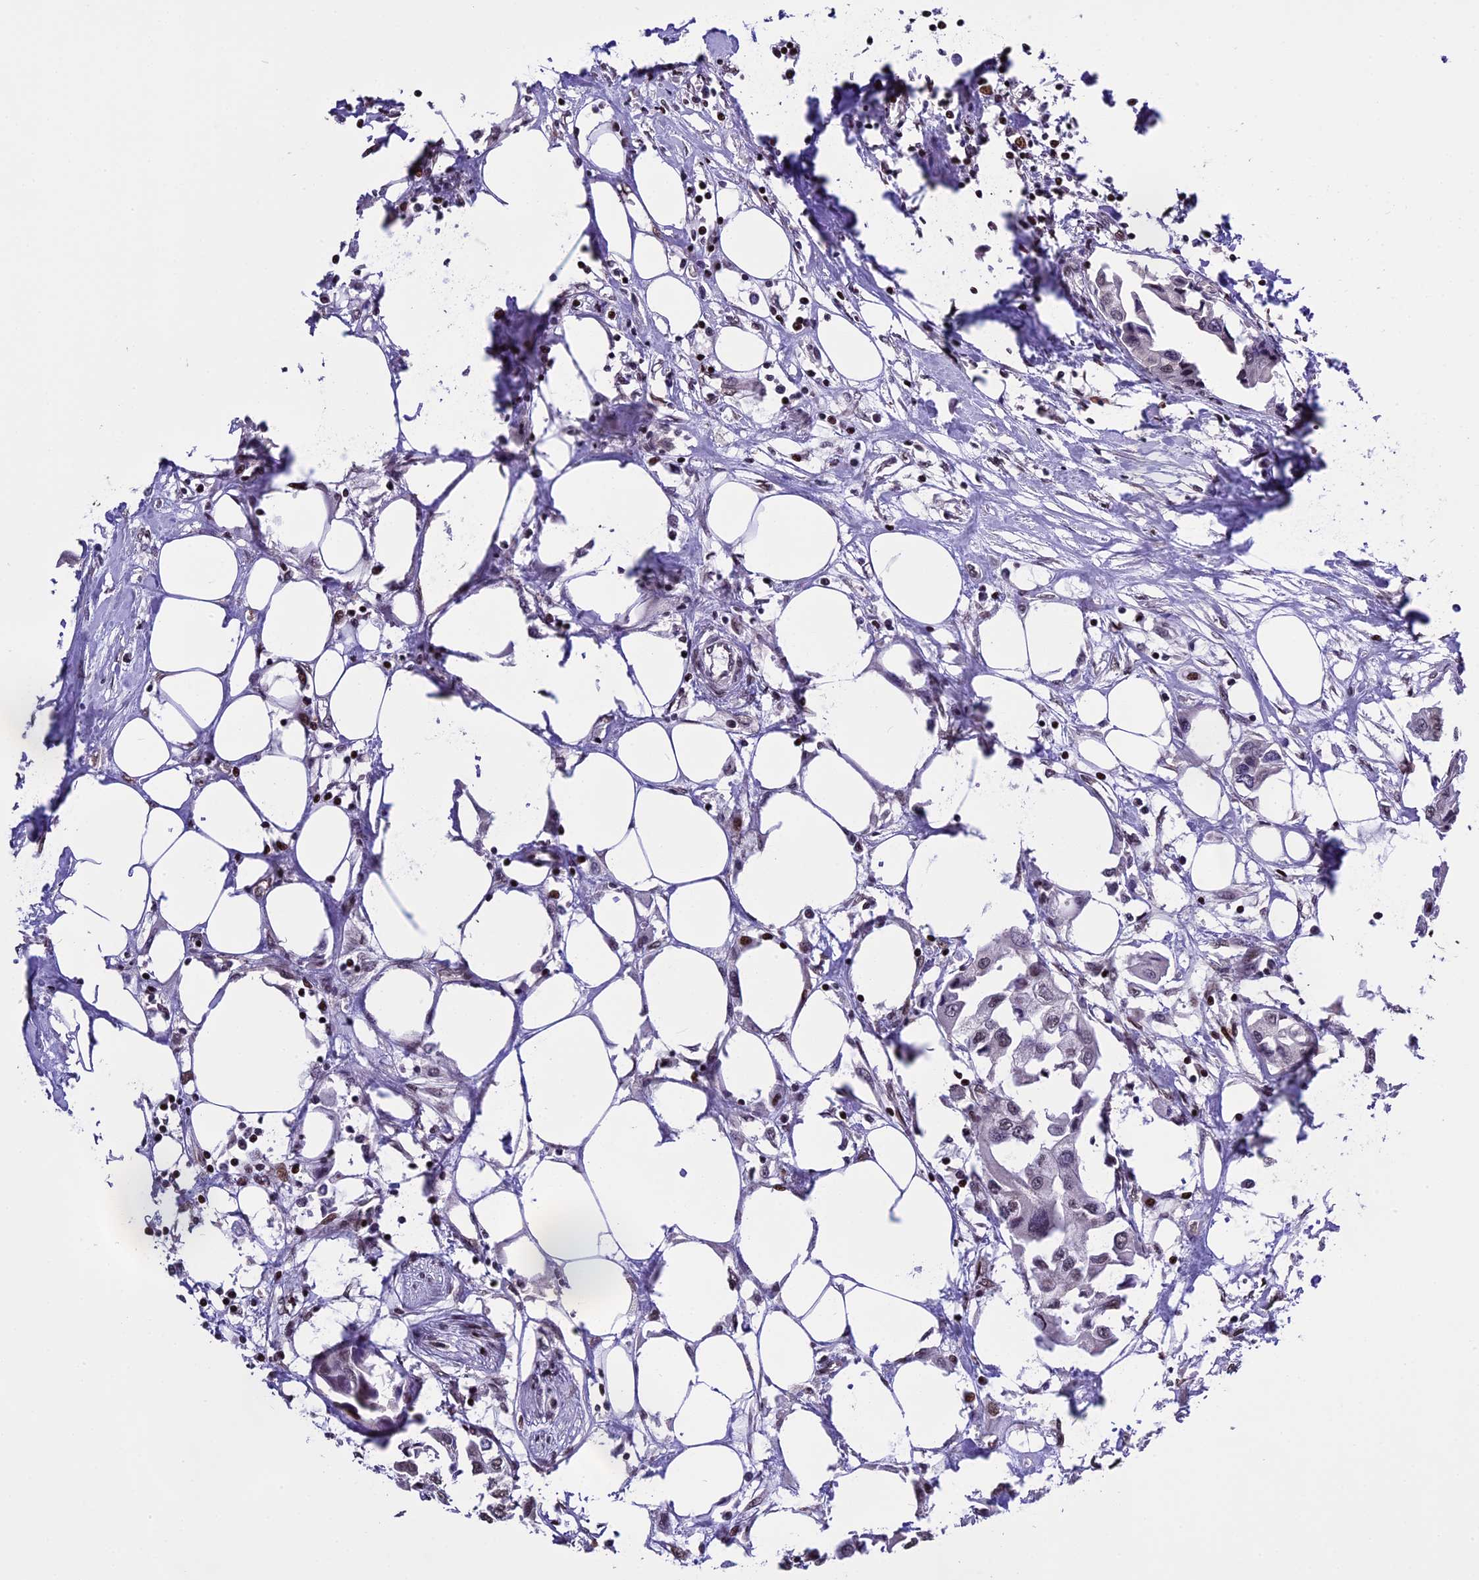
{"staining": {"intensity": "negative", "quantity": "none", "location": "none"}, "tissue": "urothelial cancer", "cell_type": "Tumor cells", "image_type": "cancer", "snomed": [{"axis": "morphology", "description": "Urothelial carcinoma, High grade"}, {"axis": "topography", "description": "Urinary bladder"}], "caption": "Immunohistochemistry (IHC) image of human urothelial cancer stained for a protein (brown), which reveals no positivity in tumor cells.", "gene": "POLR3E", "patient": {"sex": "male", "age": 64}}